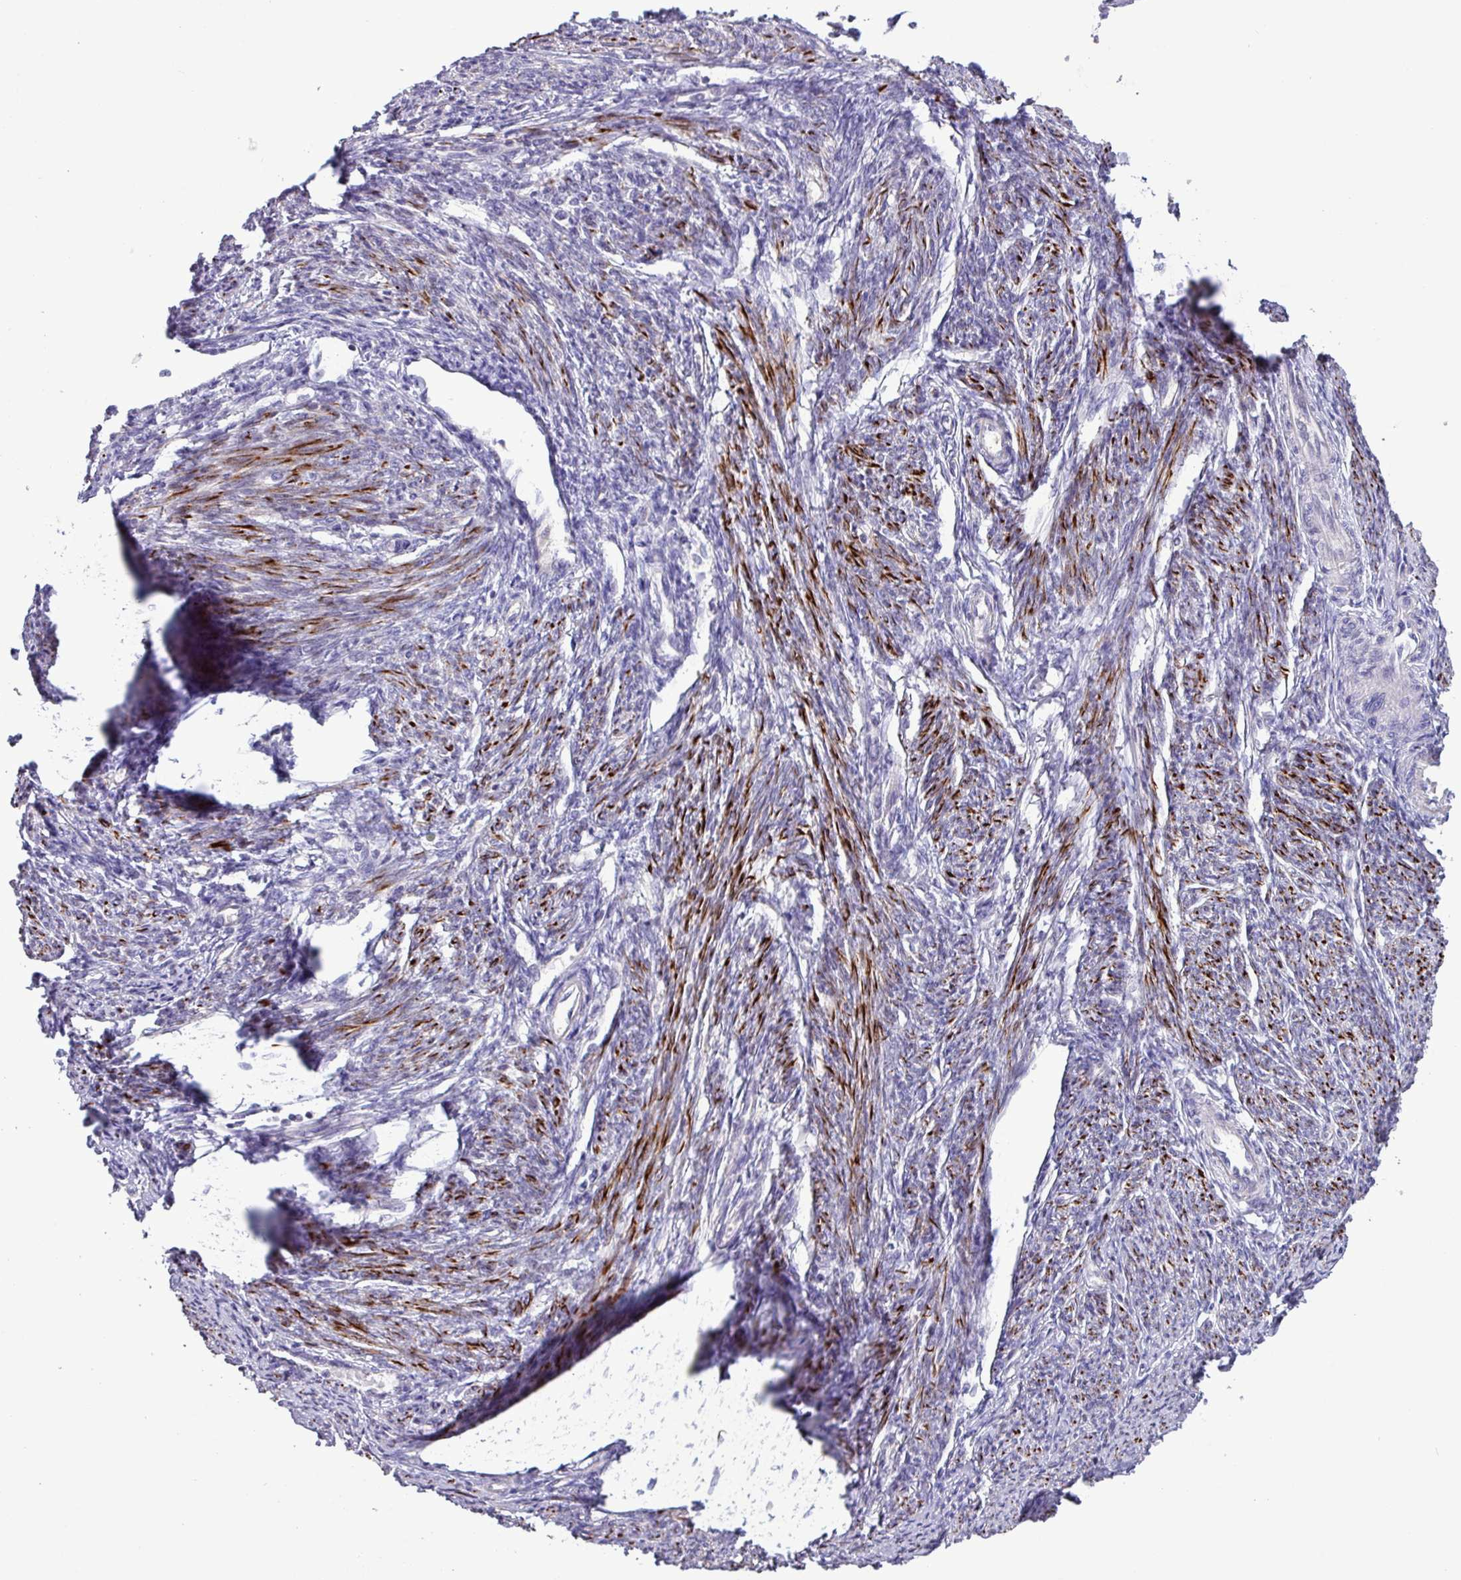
{"staining": {"intensity": "strong", "quantity": "25%-75%", "location": "cytoplasmic/membranous"}, "tissue": "smooth muscle", "cell_type": "Smooth muscle cells", "image_type": "normal", "snomed": [{"axis": "morphology", "description": "Normal tissue, NOS"}, {"axis": "topography", "description": "Smooth muscle"}, {"axis": "topography", "description": "Fallopian tube"}], "caption": "A high amount of strong cytoplasmic/membranous positivity is seen in approximately 25%-75% of smooth muscle cells in benign smooth muscle.", "gene": "RIPPLY1", "patient": {"sex": "female", "age": 59}}